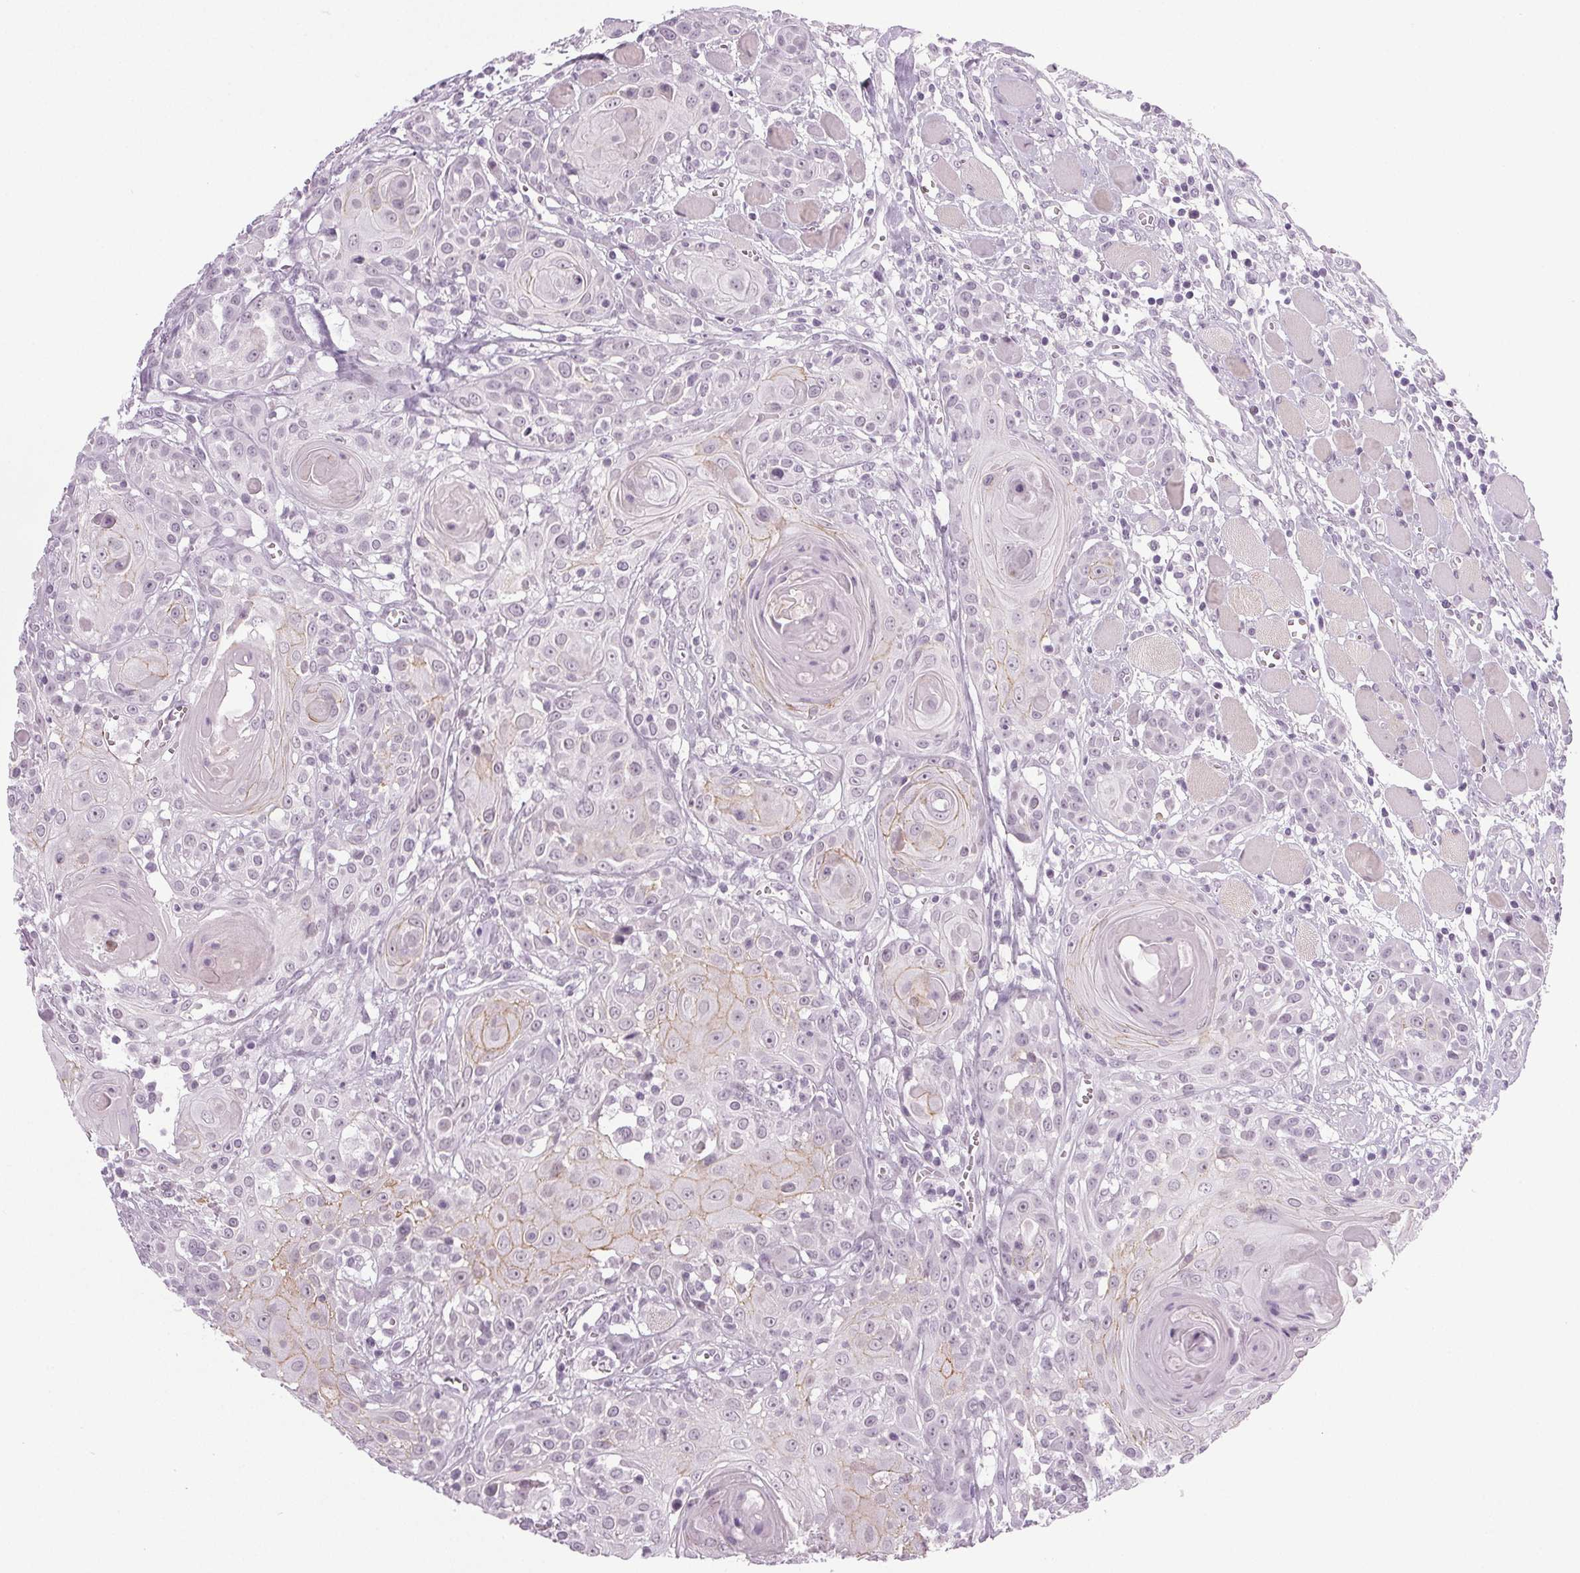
{"staining": {"intensity": "weak", "quantity": "<25%", "location": "cytoplasmic/membranous"}, "tissue": "head and neck cancer", "cell_type": "Tumor cells", "image_type": "cancer", "snomed": [{"axis": "morphology", "description": "Squamous cell carcinoma, NOS"}, {"axis": "topography", "description": "Head-Neck"}], "caption": "Protein analysis of head and neck cancer (squamous cell carcinoma) shows no significant staining in tumor cells.", "gene": "IGF2BP1", "patient": {"sex": "female", "age": 80}}